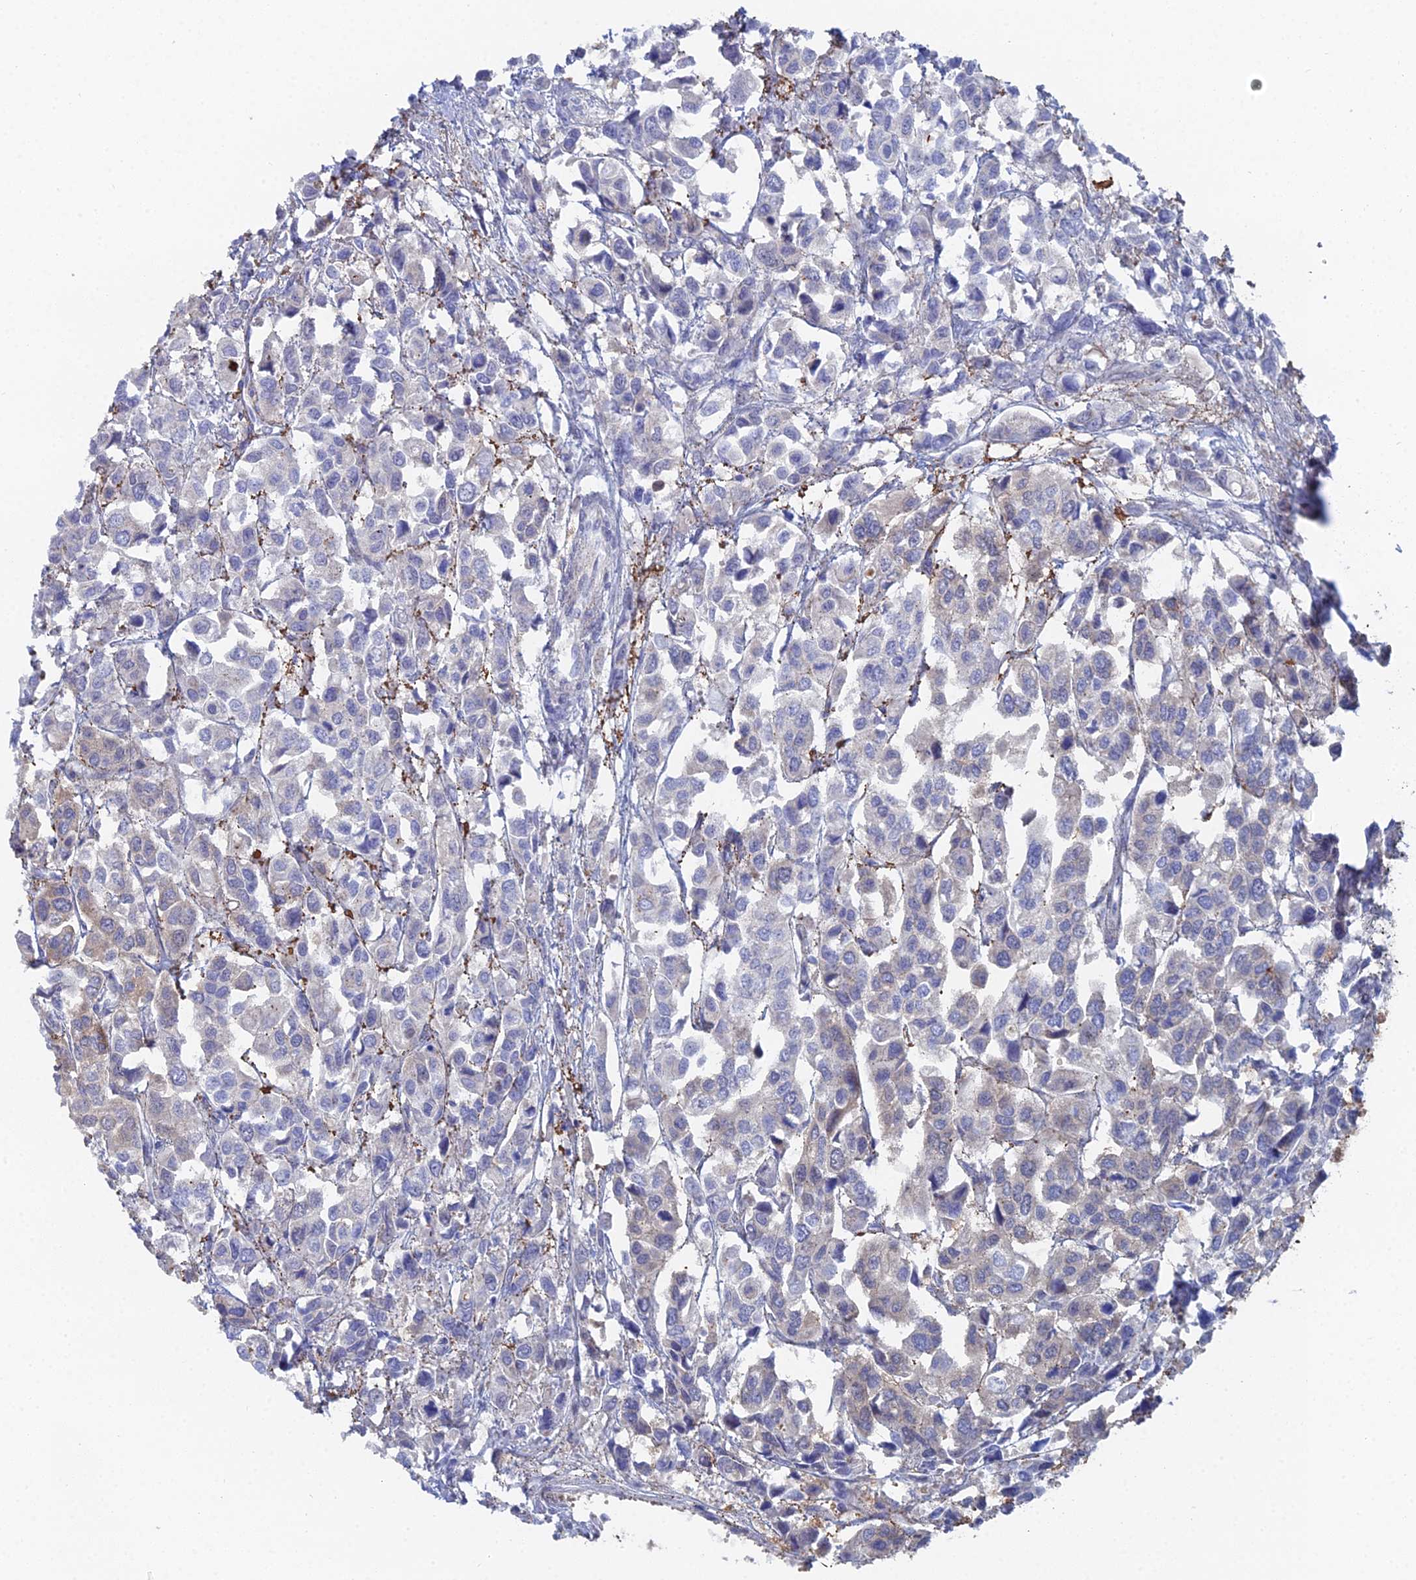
{"staining": {"intensity": "negative", "quantity": "none", "location": "none"}, "tissue": "urothelial cancer", "cell_type": "Tumor cells", "image_type": "cancer", "snomed": [{"axis": "morphology", "description": "Urothelial carcinoma, High grade"}, {"axis": "topography", "description": "Urinary bladder"}], "caption": "Urothelial cancer was stained to show a protein in brown. There is no significant staining in tumor cells.", "gene": "THAP4", "patient": {"sex": "male", "age": 67}}